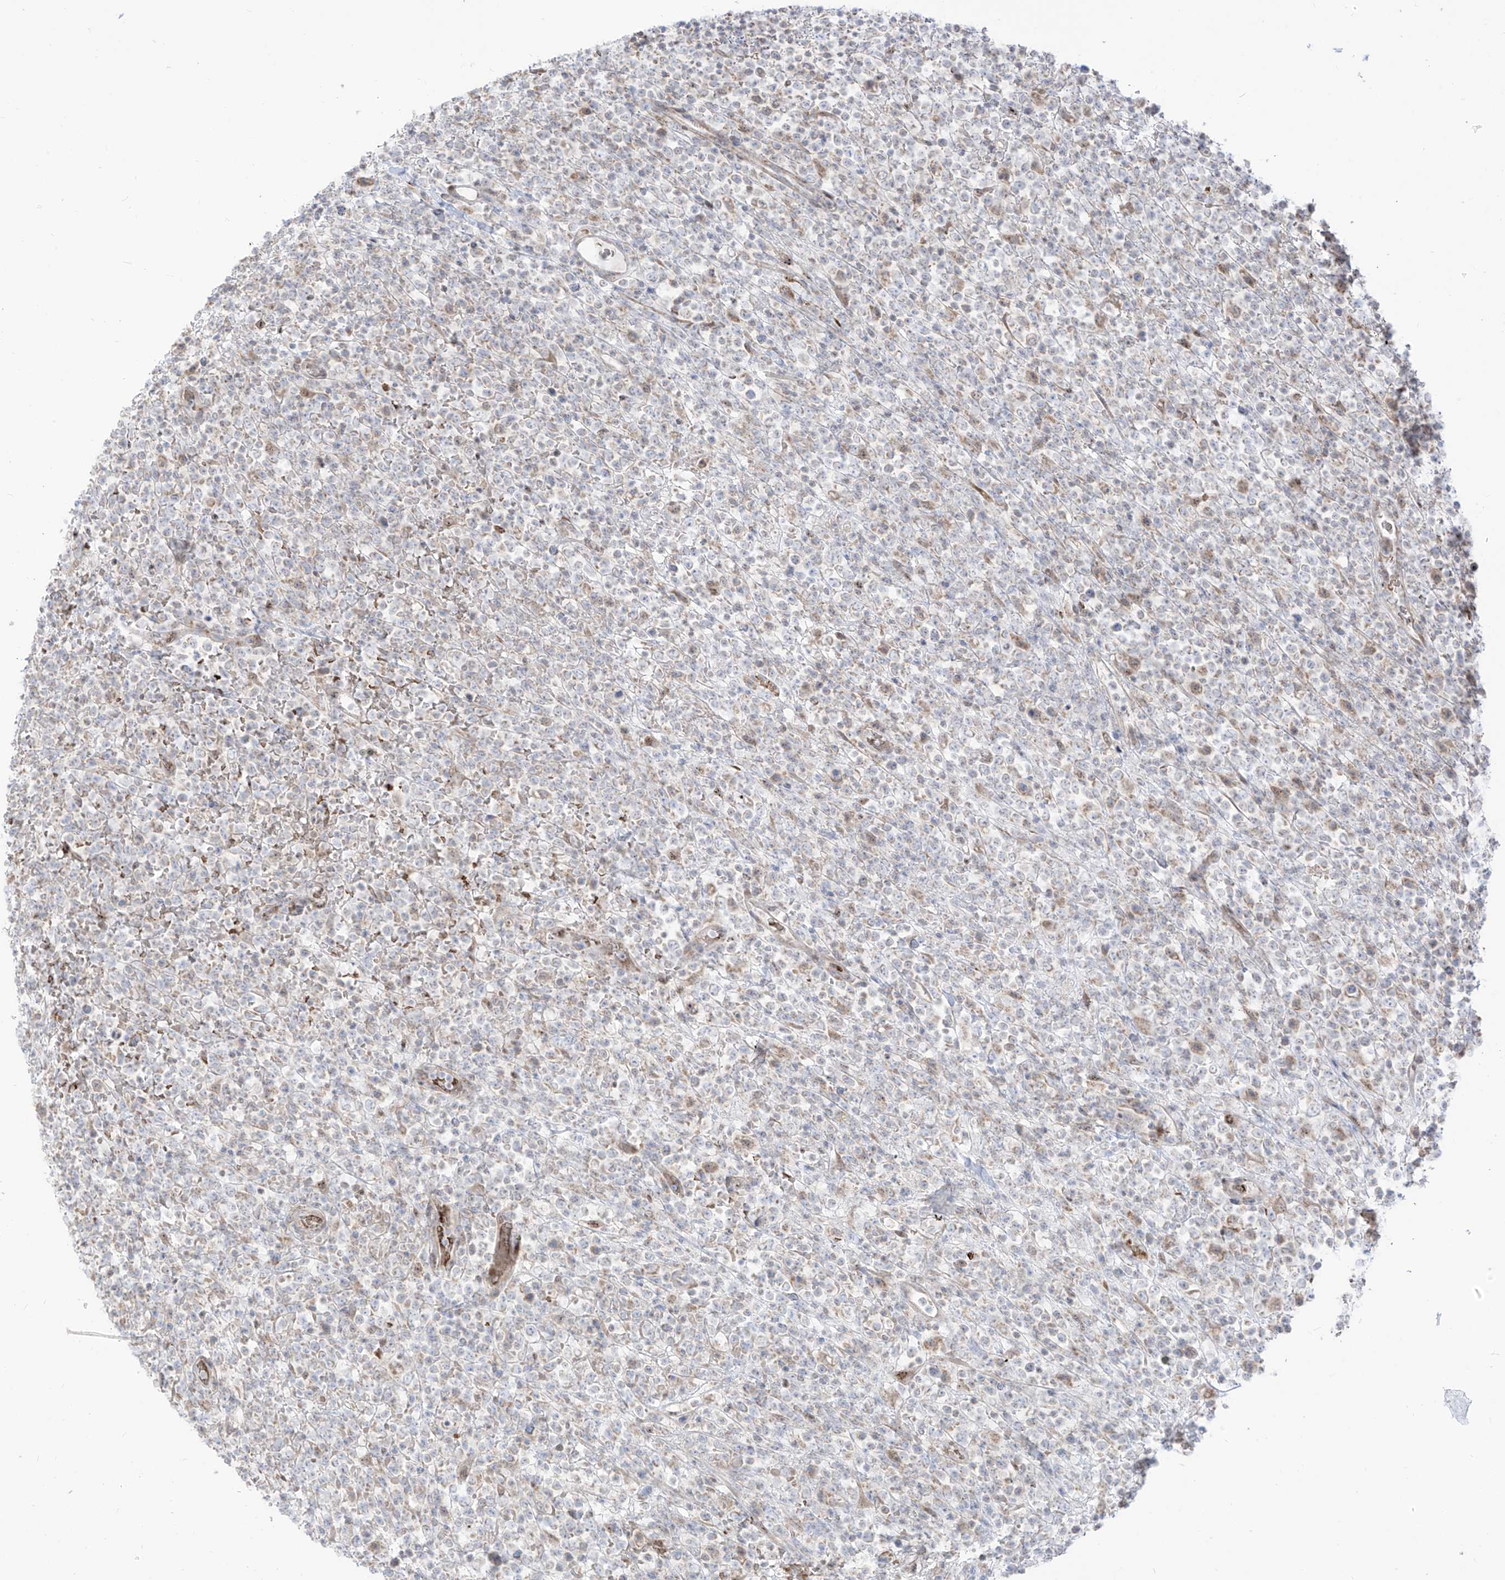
{"staining": {"intensity": "negative", "quantity": "none", "location": "none"}, "tissue": "lymphoma", "cell_type": "Tumor cells", "image_type": "cancer", "snomed": [{"axis": "morphology", "description": "Malignant lymphoma, non-Hodgkin's type, High grade"}, {"axis": "topography", "description": "Colon"}], "caption": "IHC histopathology image of neoplastic tissue: human high-grade malignant lymphoma, non-Hodgkin's type stained with DAB (3,3'-diaminobenzidine) exhibits no significant protein staining in tumor cells.", "gene": "ARHGEF40", "patient": {"sex": "female", "age": 53}}